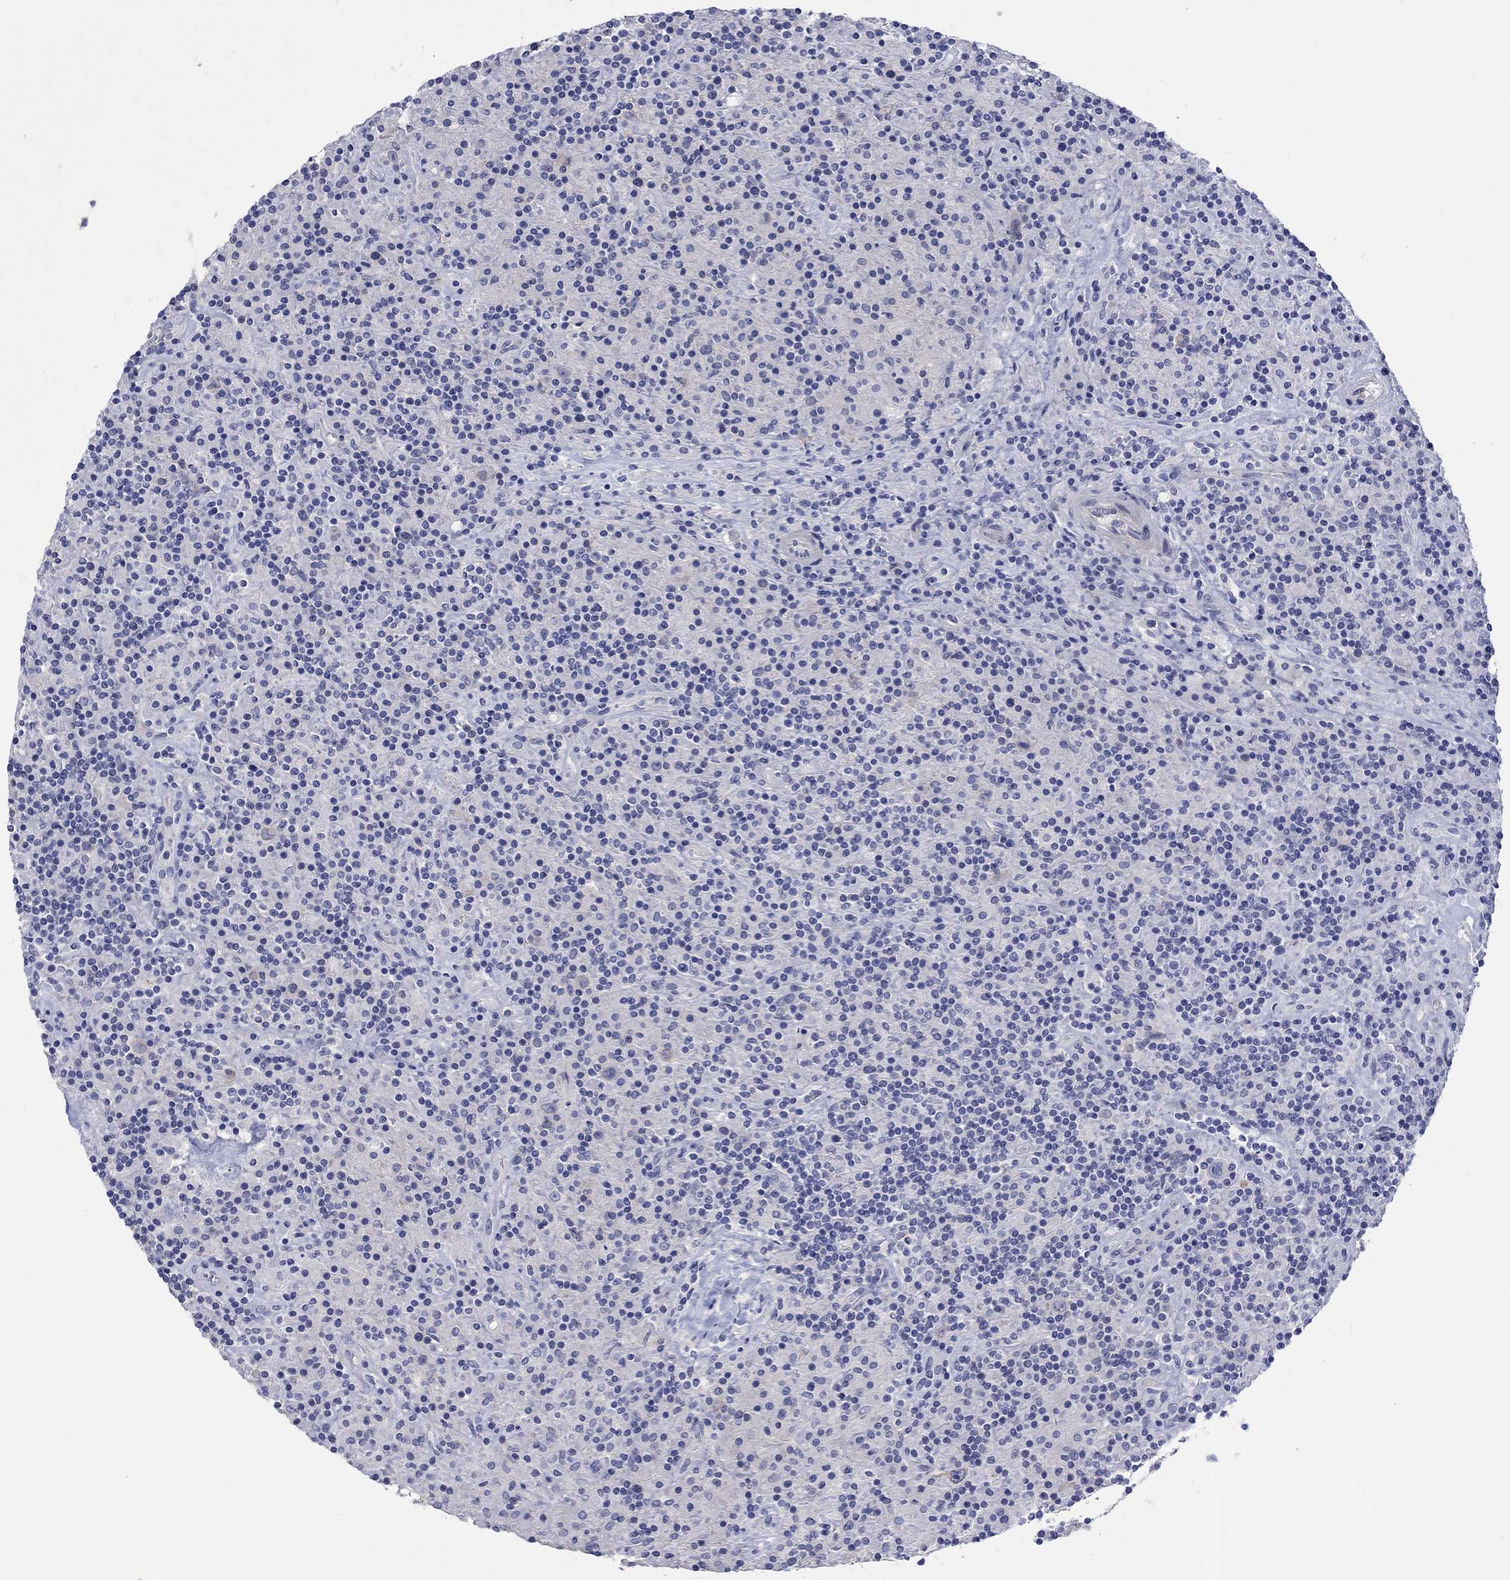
{"staining": {"intensity": "negative", "quantity": "none", "location": "none"}, "tissue": "lymphoma", "cell_type": "Tumor cells", "image_type": "cancer", "snomed": [{"axis": "morphology", "description": "Hodgkin's disease, NOS"}, {"axis": "topography", "description": "Lymph node"}], "caption": "DAB (3,3'-diaminobenzidine) immunohistochemical staining of Hodgkin's disease demonstrates no significant expression in tumor cells. (Stains: DAB immunohistochemistry (IHC) with hematoxylin counter stain, Microscopy: brightfield microscopy at high magnification).", "gene": "TPRN", "patient": {"sex": "male", "age": 70}}